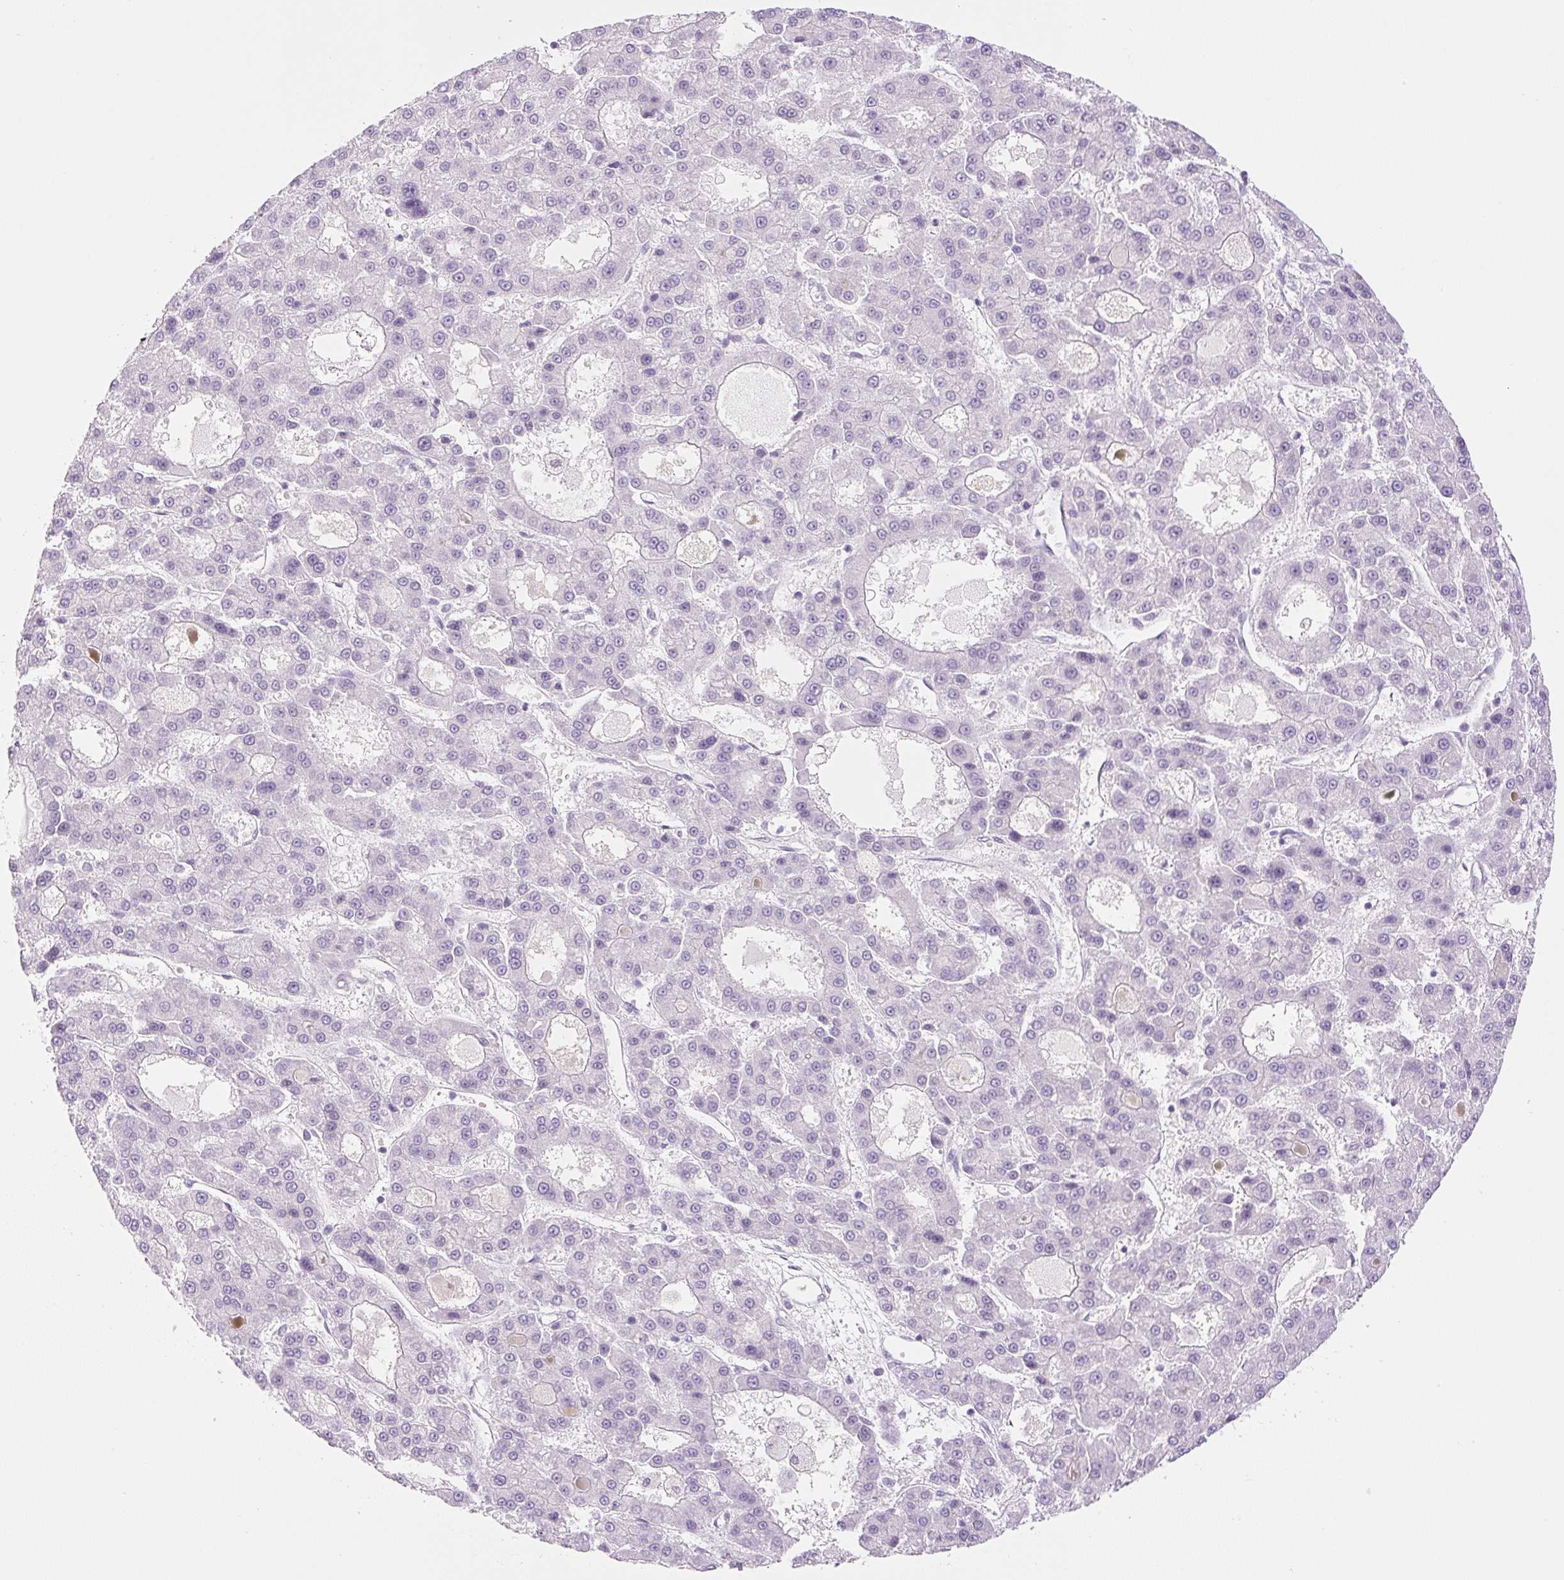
{"staining": {"intensity": "negative", "quantity": "none", "location": "none"}, "tissue": "liver cancer", "cell_type": "Tumor cells", "image_type": "cancer", "snomed": [{"axis": "morphology", "description": "Carcinoma, Hepatocellular, NOS"}, {"axis": "topography", "description": "Liver"}], "caption": "Tumor cells are negative for protein expression in human liver cancer. (Stains: DAB IHC with hematoxylin counter stain, Microscopy: brightfield microscopy at high magnification).", "gene": "SP140L", "patient": {"sex": "male", "age": 70}}